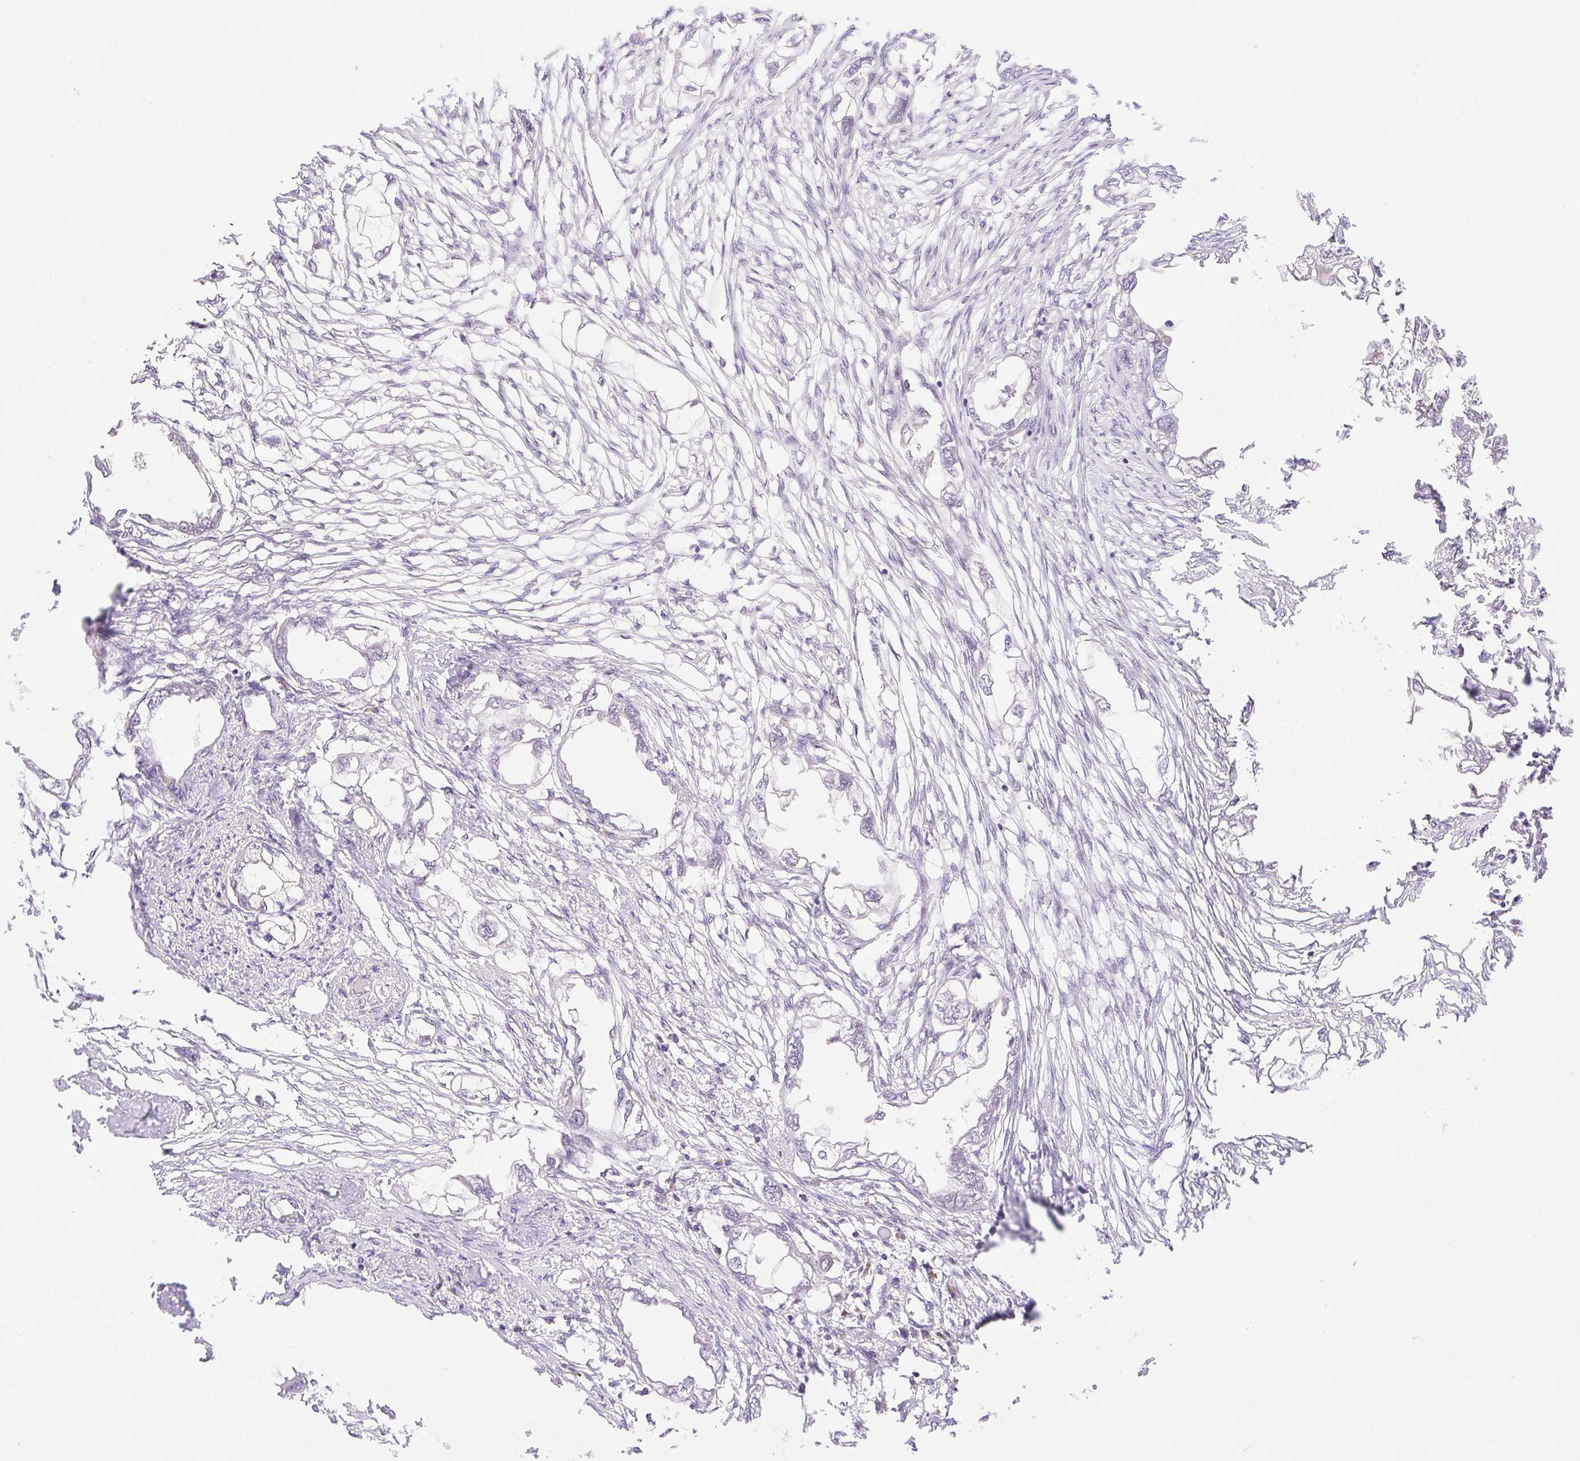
{"staining": {"intensity": "negative", "quantity": "none", "location": "none"}, "tissue": "endometrial cancer", "cell_type": "Tumor cells", "image_type": "cancer", "snomed": [{"axis": "morphology", "description": "Adenocarcinoma, NOS"}, {"axis": "morphology", "description": "Adenocarcinoma, metastatic, NOS"}, {"axis": "topography", "description": "Adipose tissue"}, {"axis": "topography", "description": "Endometrium"}], "caption": "DAB immunohistochemical staining of endometrial cancer (adenocarcinoma) displays no significant positivity in tumor cells. (Immunohistochemistry (ihc), brightfield microscopy, high magnification).", "gene": "VPS25", "patient": {"sex": "female", "age": 67}}